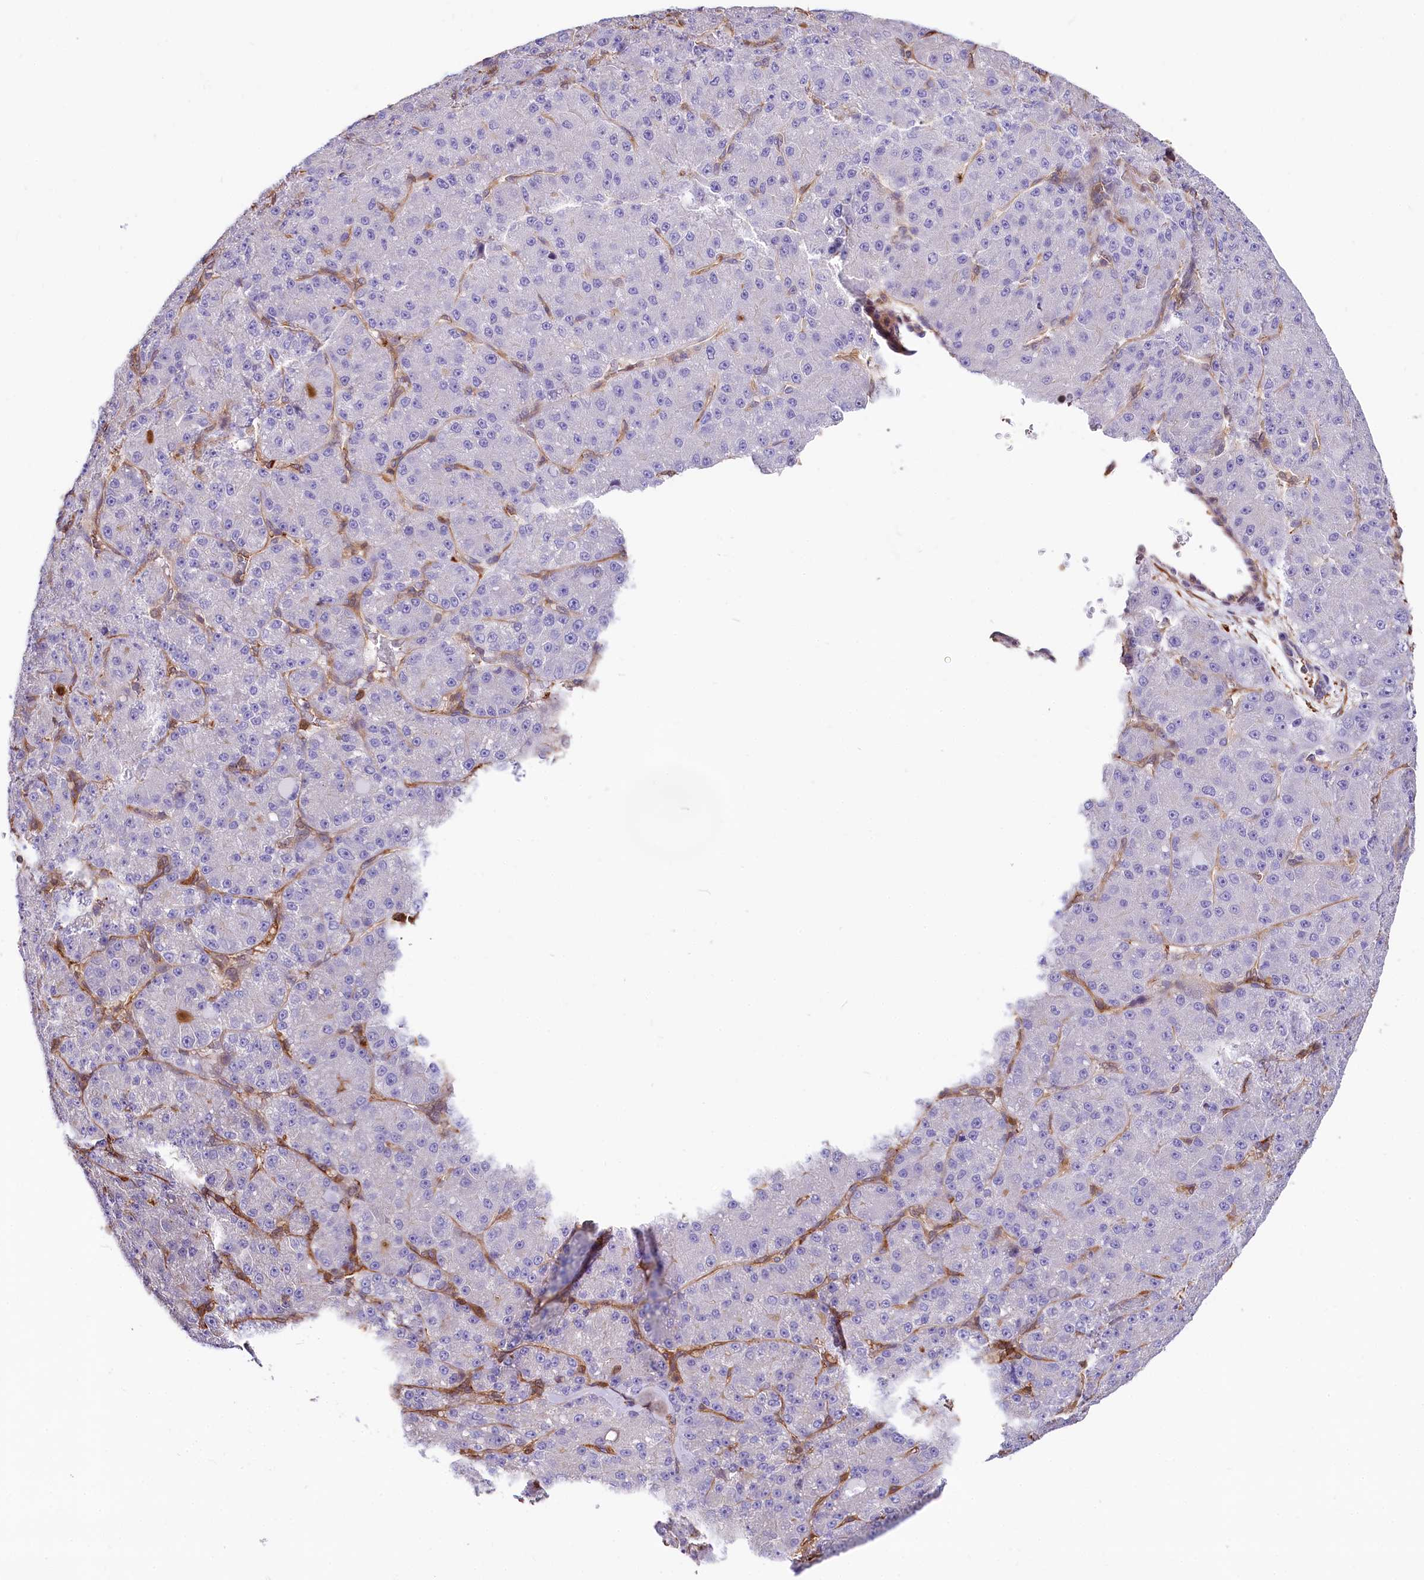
{"staining": {"intensity": "negative", "quantity": "none", "location": "none"}, "tissue": "liver cancer", "cell_type": "Tumor cells", "image_type": "cancer", "snomed": [{"axis": "morphology", "description": "Carcinoma, Hepatocellular, NOS"}, {"axis": "topography", "description": "Liver"}], "caption": "The photomicrograph reveals no significant expression in tumor cells of liver cancer. Nuclei are stained in blue.", "gene": "FCHSD2", "patient": {"sex": "male", "age": 67}}